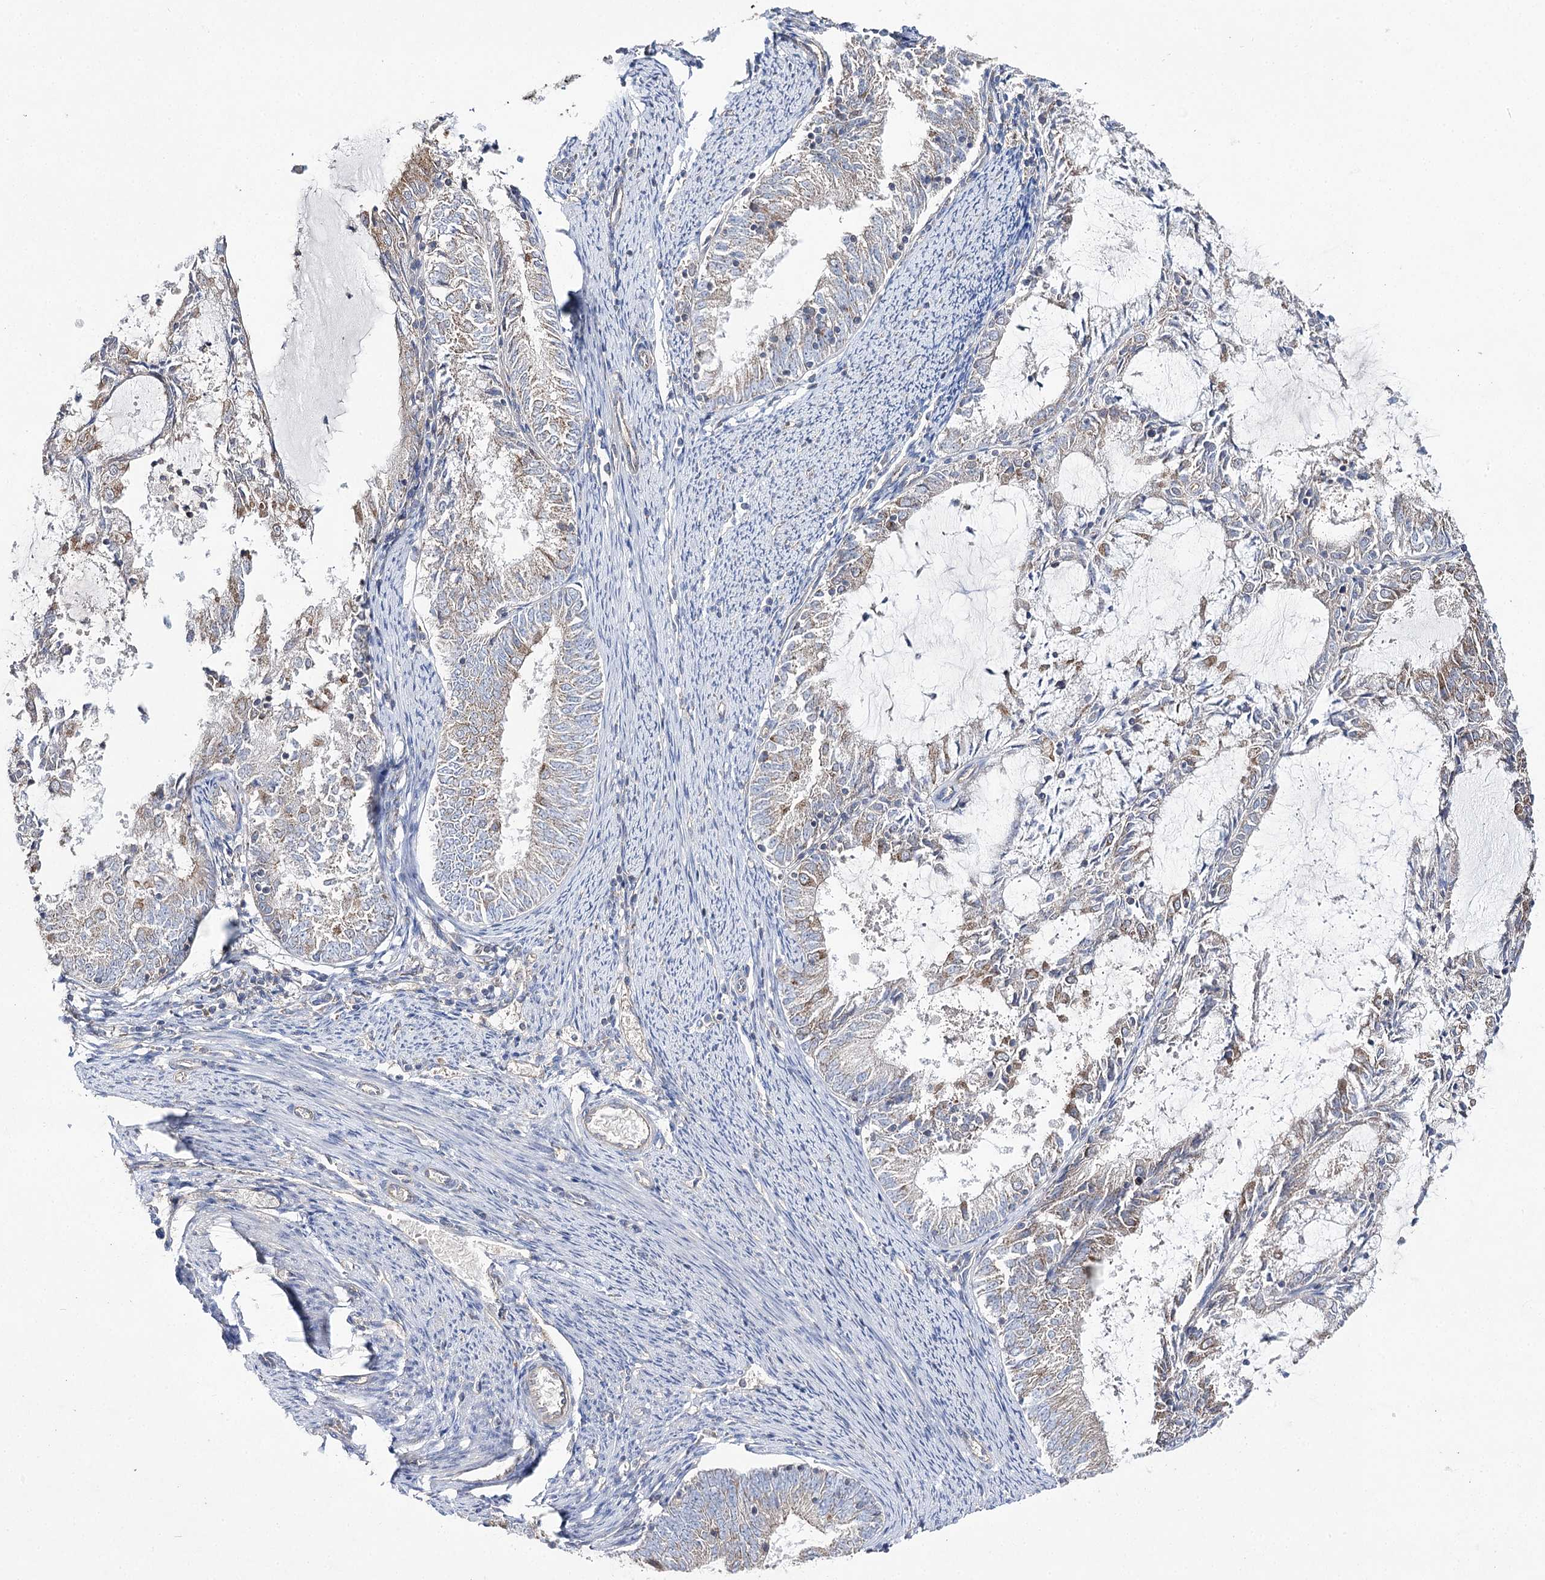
{"staining": {"intensity": "weak", "quantity": "25%-75%", "location": "cytoplasmic/membranous"}, "tissue": "endometrial cancer", "cell_type": "Tumor cells", "image_type": "cancer", "snomed": [{"axis": "morphology", "description": "Adenocarcinoma, NOS"}, {"axis": "topography", "description": "Endometrium"}], "caption": "Endometrial adenocarcinoma stained for a protein (brown) exhibits weak cytoplasmic/membranous positive expression in about 25%-75% of tumor cells.", "gene": "AURKC", "patient": {"sex": "female", "age": 57}}